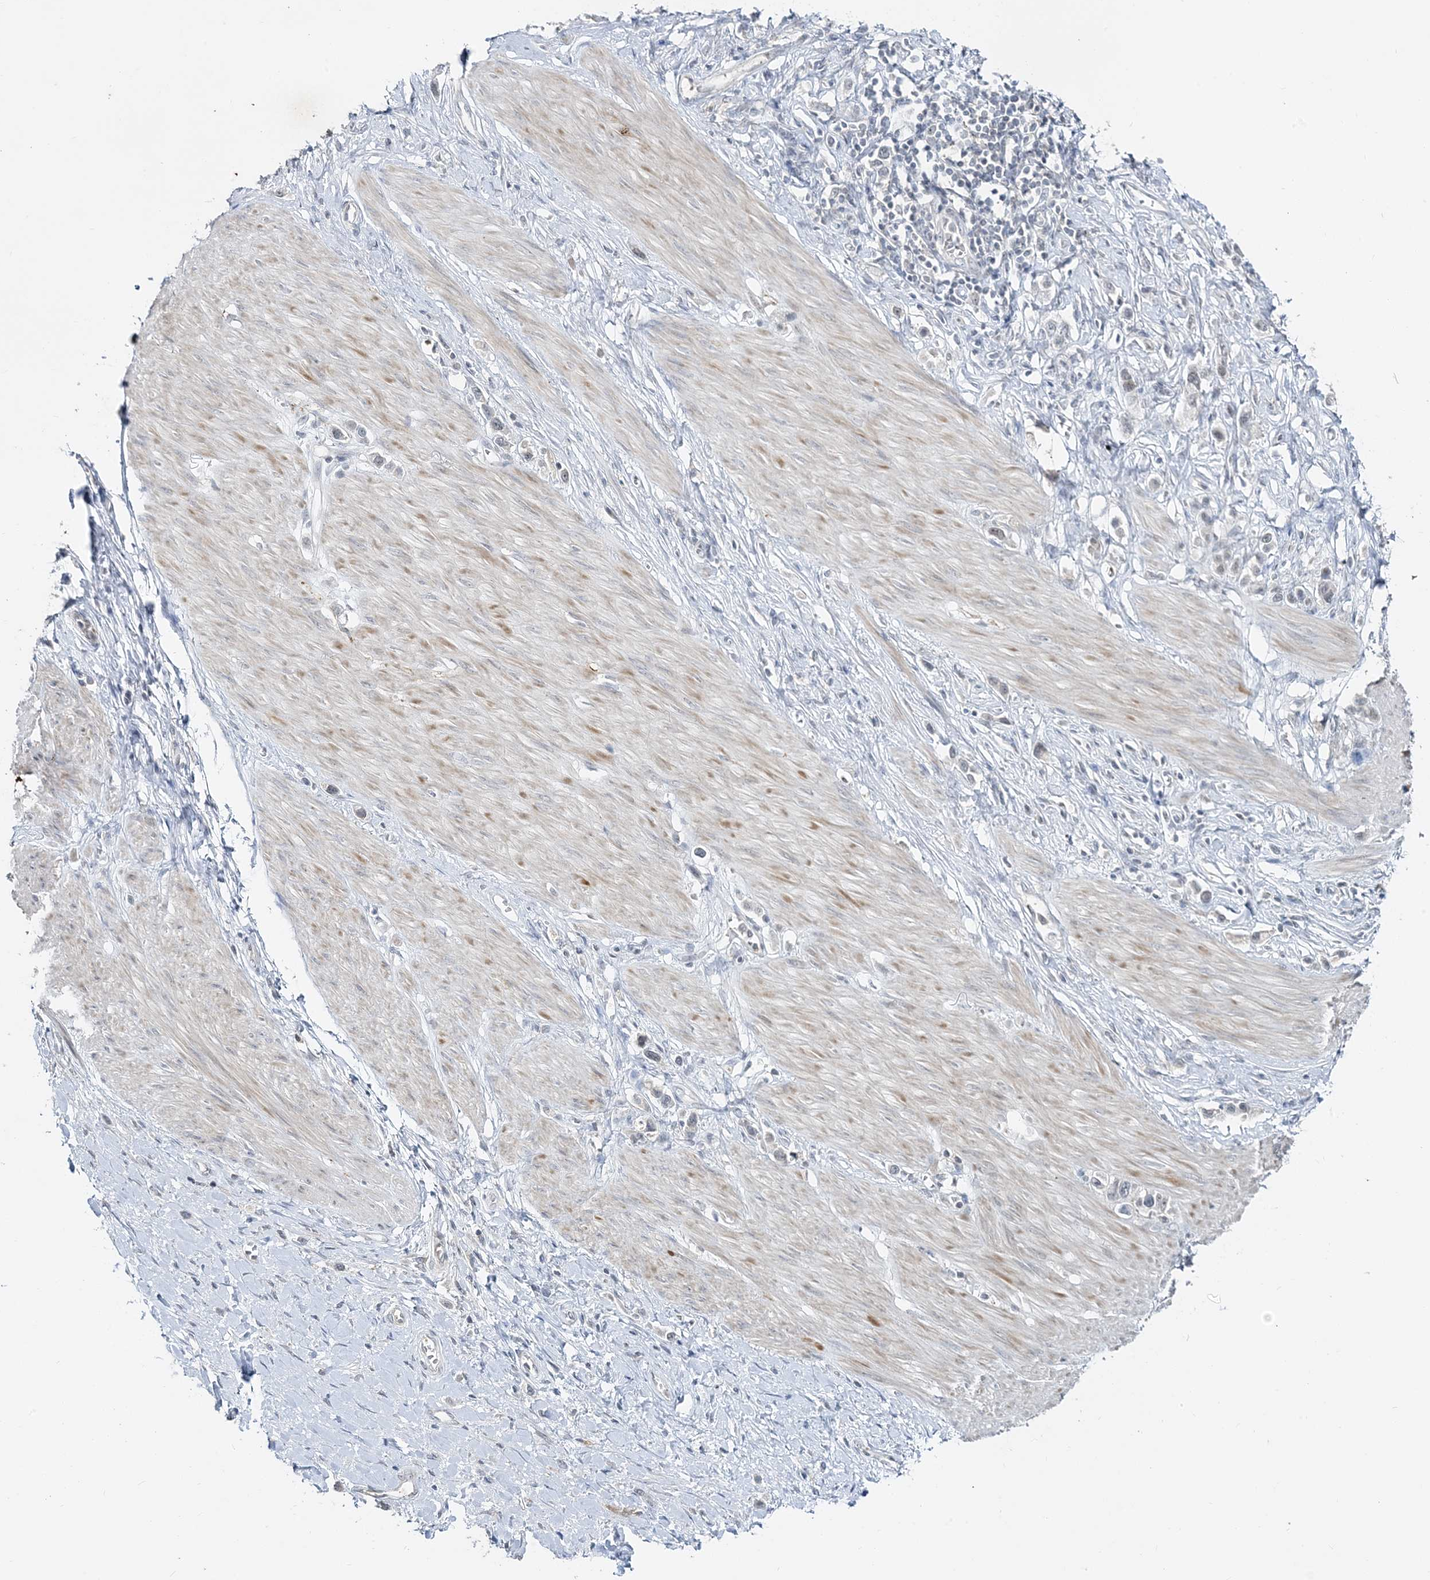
{"staining": {"intensity": "negative", "quantity": "none", "location": "none"}, "tissue": "stomach cancer", "cell_type": "Tumor cells", "image_type": "cancer", "snomed": [{"axis": "morphology", "description": "Adenocarcinoma, NOS"}, {"axis": "topography", "description": "Stomach"}], "caption": "DAB (3,3'-diaminobenzidine) immunohistochemical staining of human stomach adenocarcinoma exhibits no significant positivity in tumor cells.", "gene": "LEXM", "patient": {"sex": "female", "age": 65}}